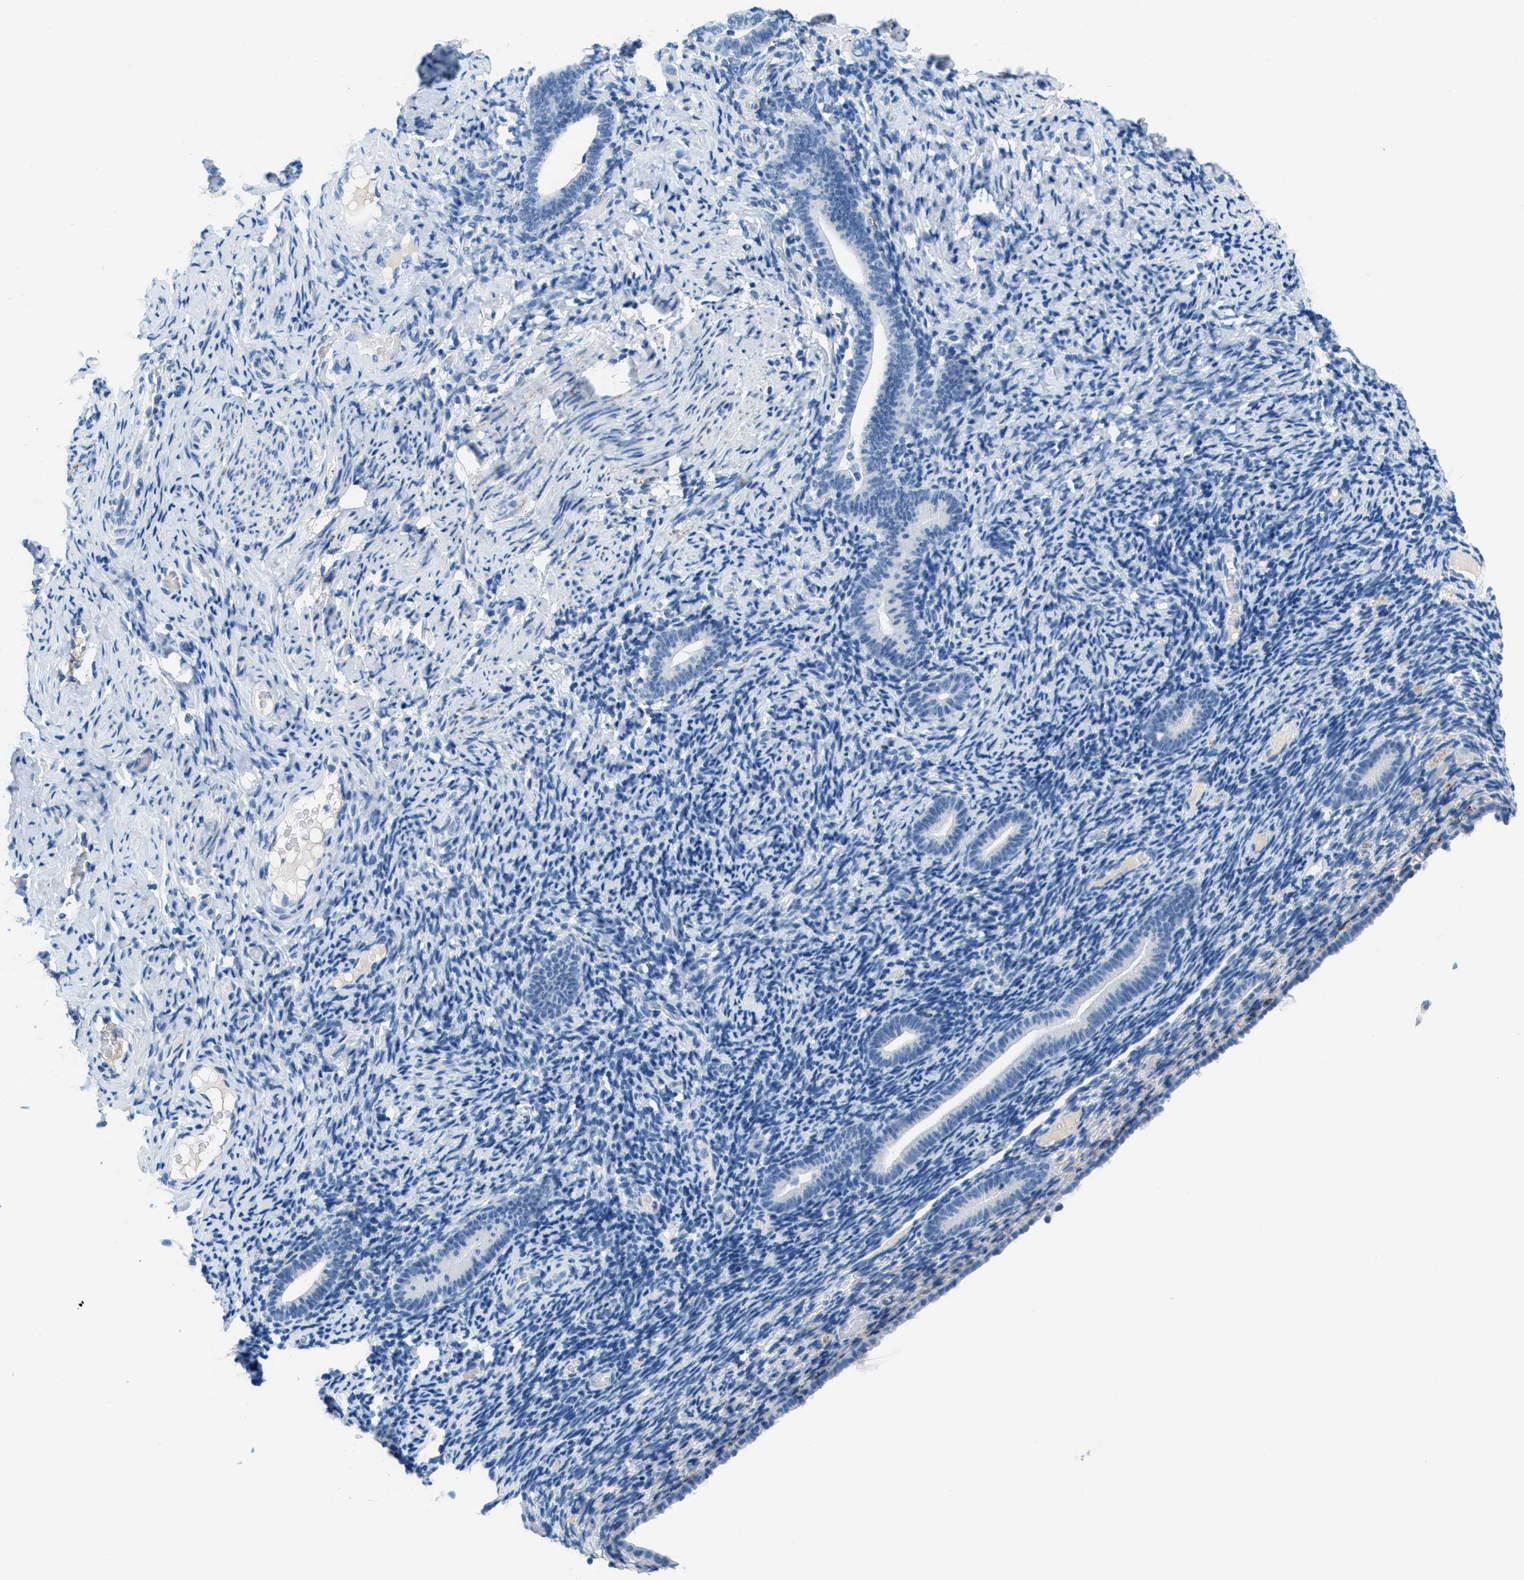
{"staining": {"intensity": "negative", "quantity": "none", "location": "none"}, "tissue": "endometrium", "cell_type": "Cells in endometrial stroma", "image_type": "normal", "snomed": [{"axis": "morphology", "description": "Normal tissue, NOS"}, {"axis": "topography", "description": "Endometrium"}], "caption": "This is a image of immunohistochemistry staining of benign endometrium, which shows no staining in cells in endometrial stroma.", "gene": "MGARP", "patient": {"sex": "female", "age": 51}}